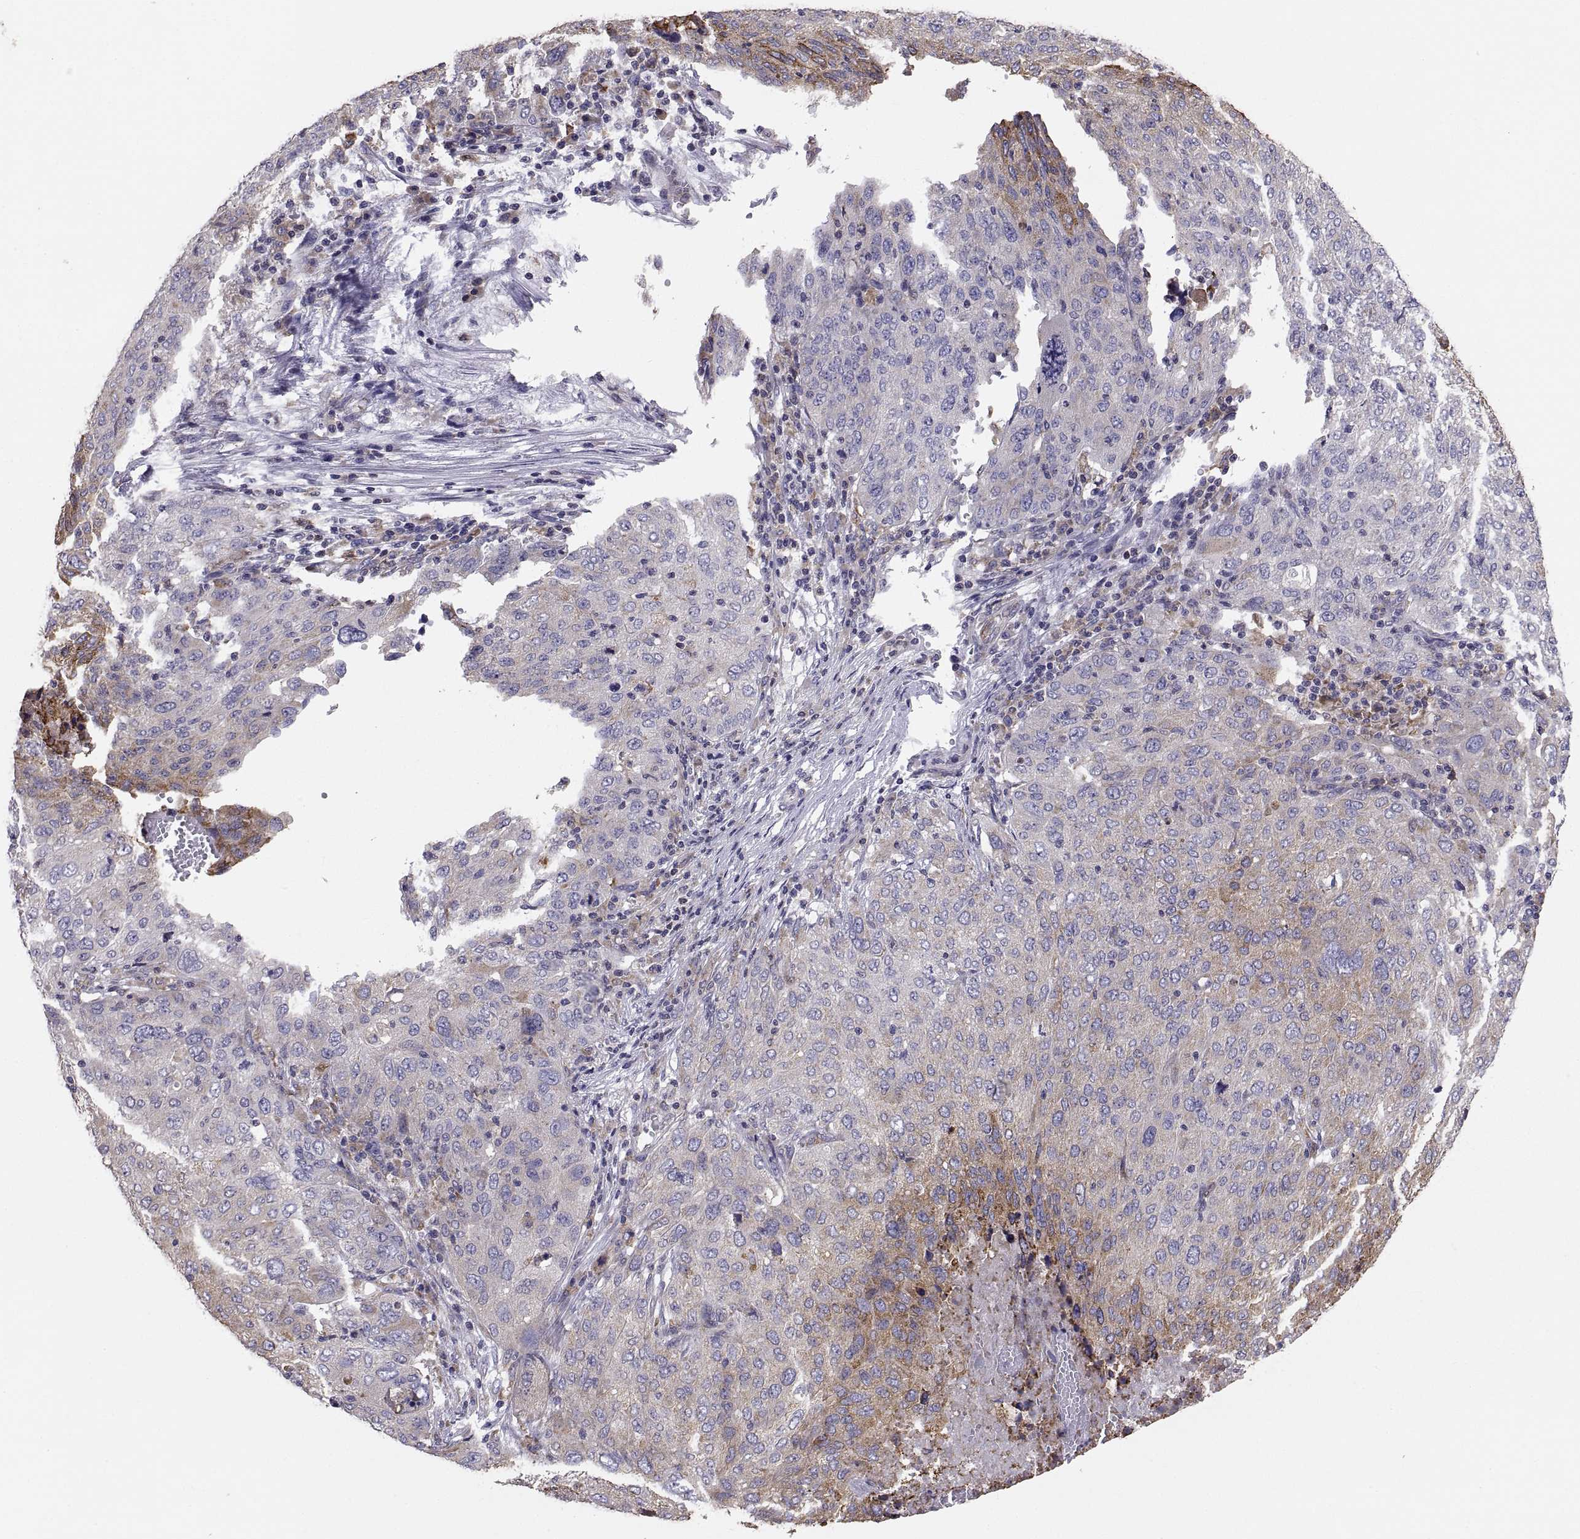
{"staining": {"intensity": "moderate", "quantity": "<25%", "location": "cytoplasmic/membranous"}, "tissue": "ovarian cancer", "cell_type": "Tumor cells", "image_type": "cancer", "snomed": [{"axis": "morphology", "description": "Carcinoma, endometroid"}, {"axis": "topography", "description": "Ovary"}], "caption": "Tumor cells demonstrate moderate cytoplasmic/membranous positivity in about <25% of cells in ovarian cancer (endometroid carcinoma).", "gene": "ERO1A", "patient": {"sex": "female", "age": 58}}